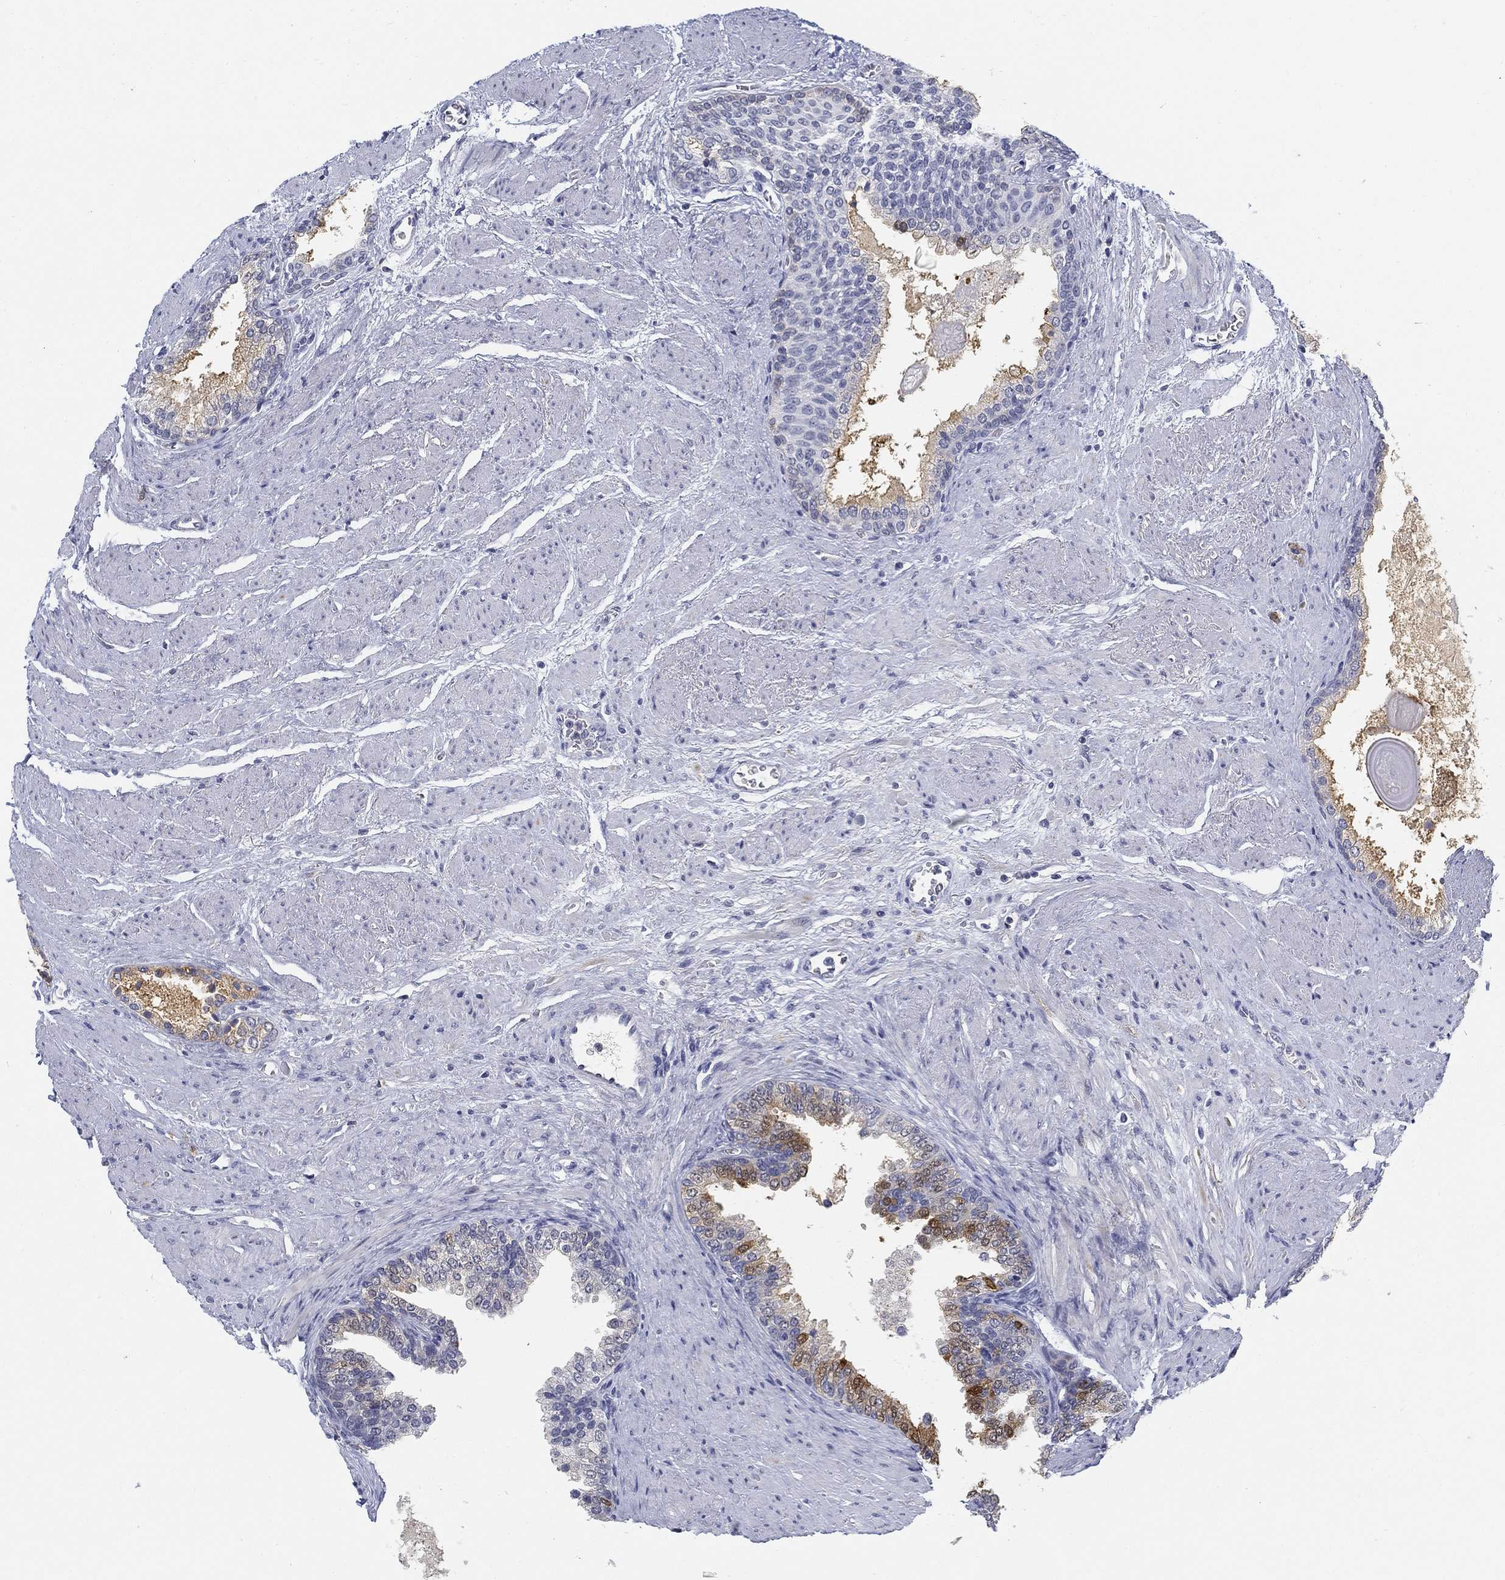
{"staining": {"intensity": "negative", "quantity": "none", "location": "none"}, "tissue": "prostate cancer", "cell_type": "Tumor cells", "image_type": "cancer", "snomed": [{"axis": "morphology", "description": "Adenocarcinoma, NOS"}, {"axis": "topography", "description": "Prostate and seminal vesicle, NOS"}, {"axis": "topography", "description": "Prostate"}], "caption": "Immunohistochemical staining of human prostate adenocarcinoma exhibits no significant staining in tumor cells.", "gene": "SLC2A5", "patient": {"sex": "male", "age": 62}}